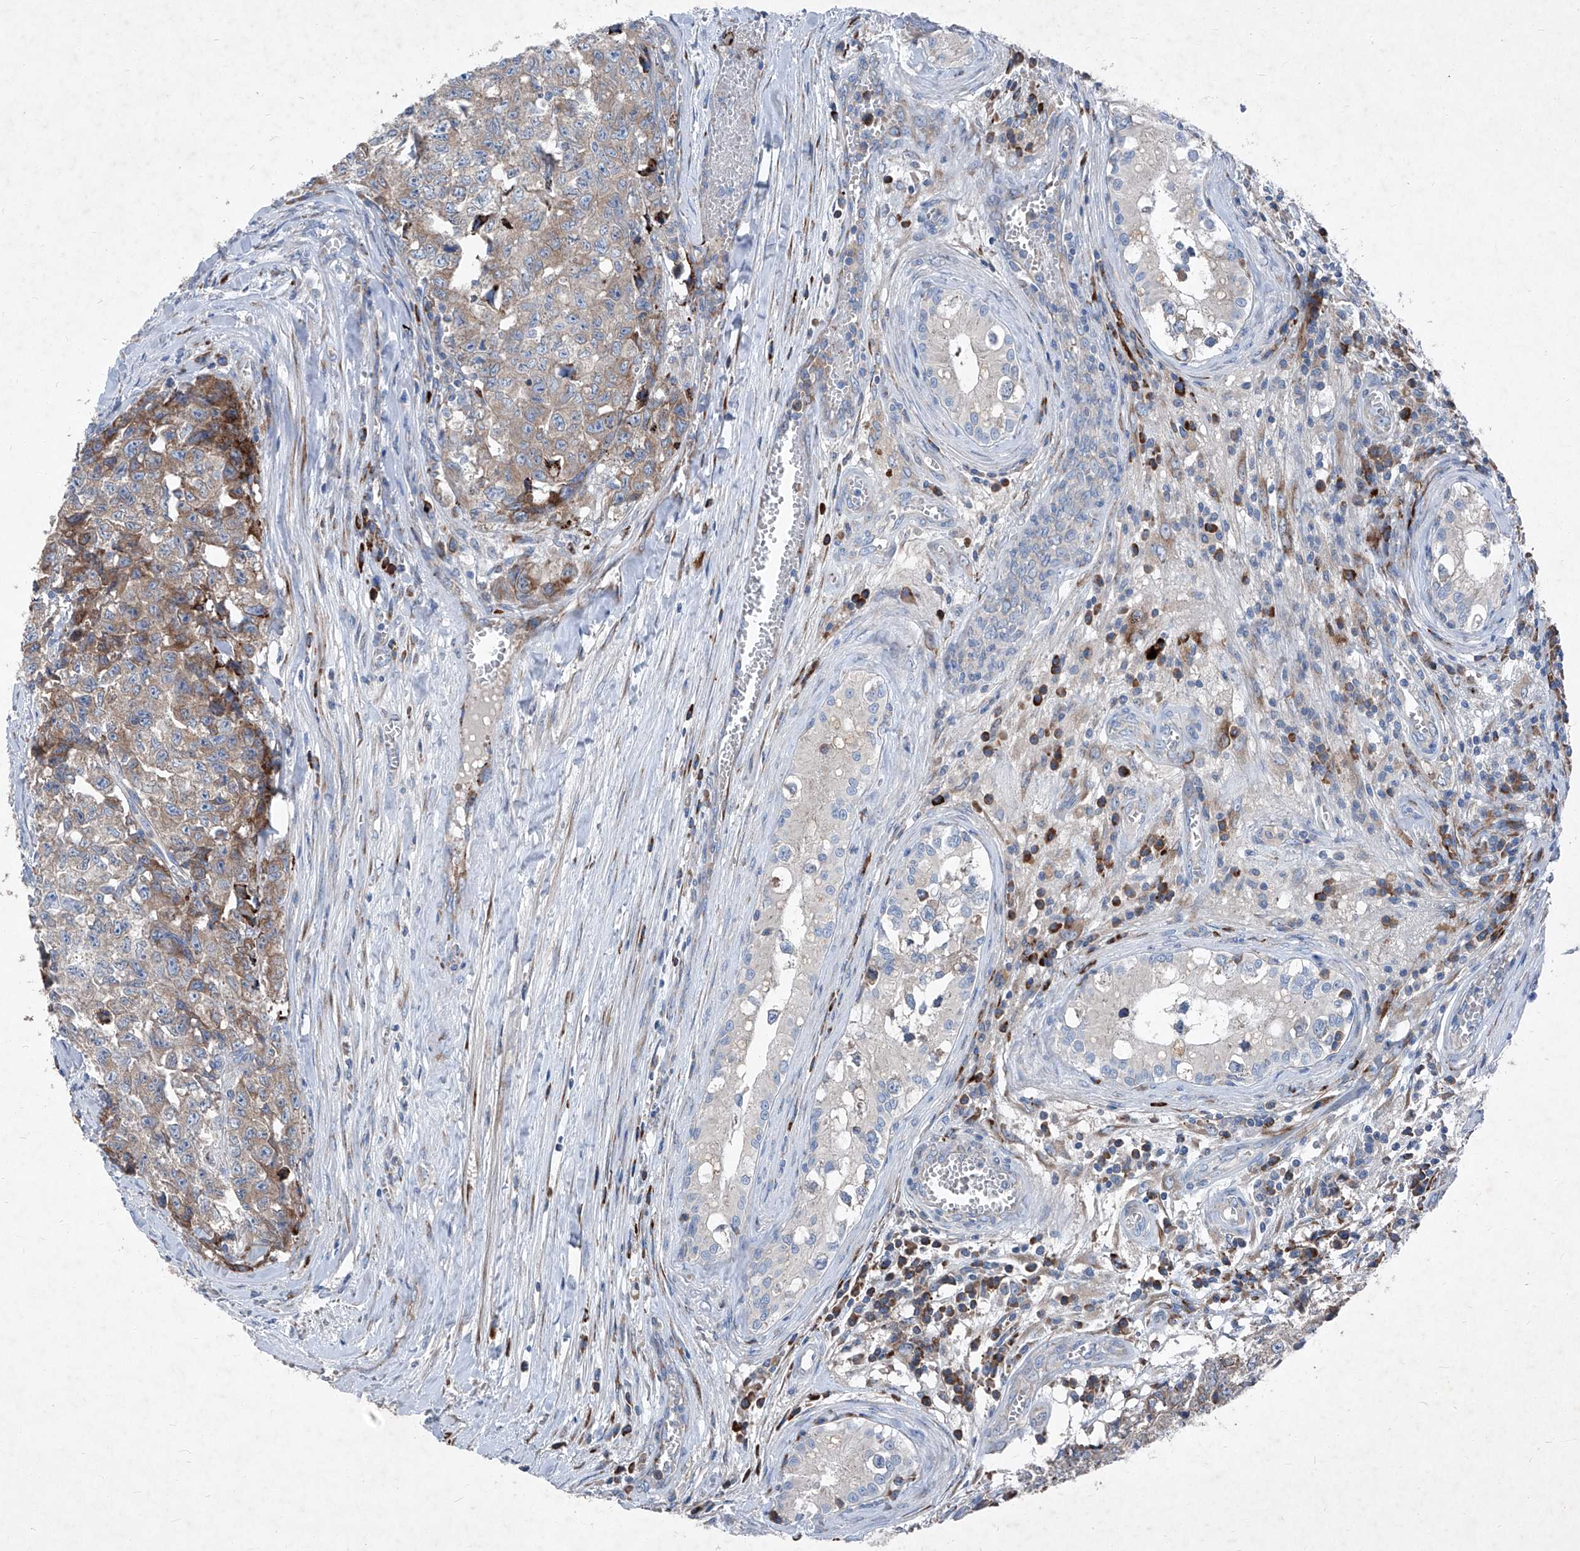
{"staining": {"intensity": "weak", "quantity": "<25%", "location": "cytoplasmic/membranous"}, "tissue": "testis cancer", "cell_type": "Tumor cells", "image_type": "cancer", "snomed": [{"axis": "morphology", "description": "Carcinoma, Embryonal, NOS"}, {"axis": "topography", "description": "Testis"}], "caption": "Histopathology image shows no significant protein expression in tumor cells of testis cancer (embryonal carcinoma).", "gene": "IFI27", "patient": {"sex": "male", "age": 28}}